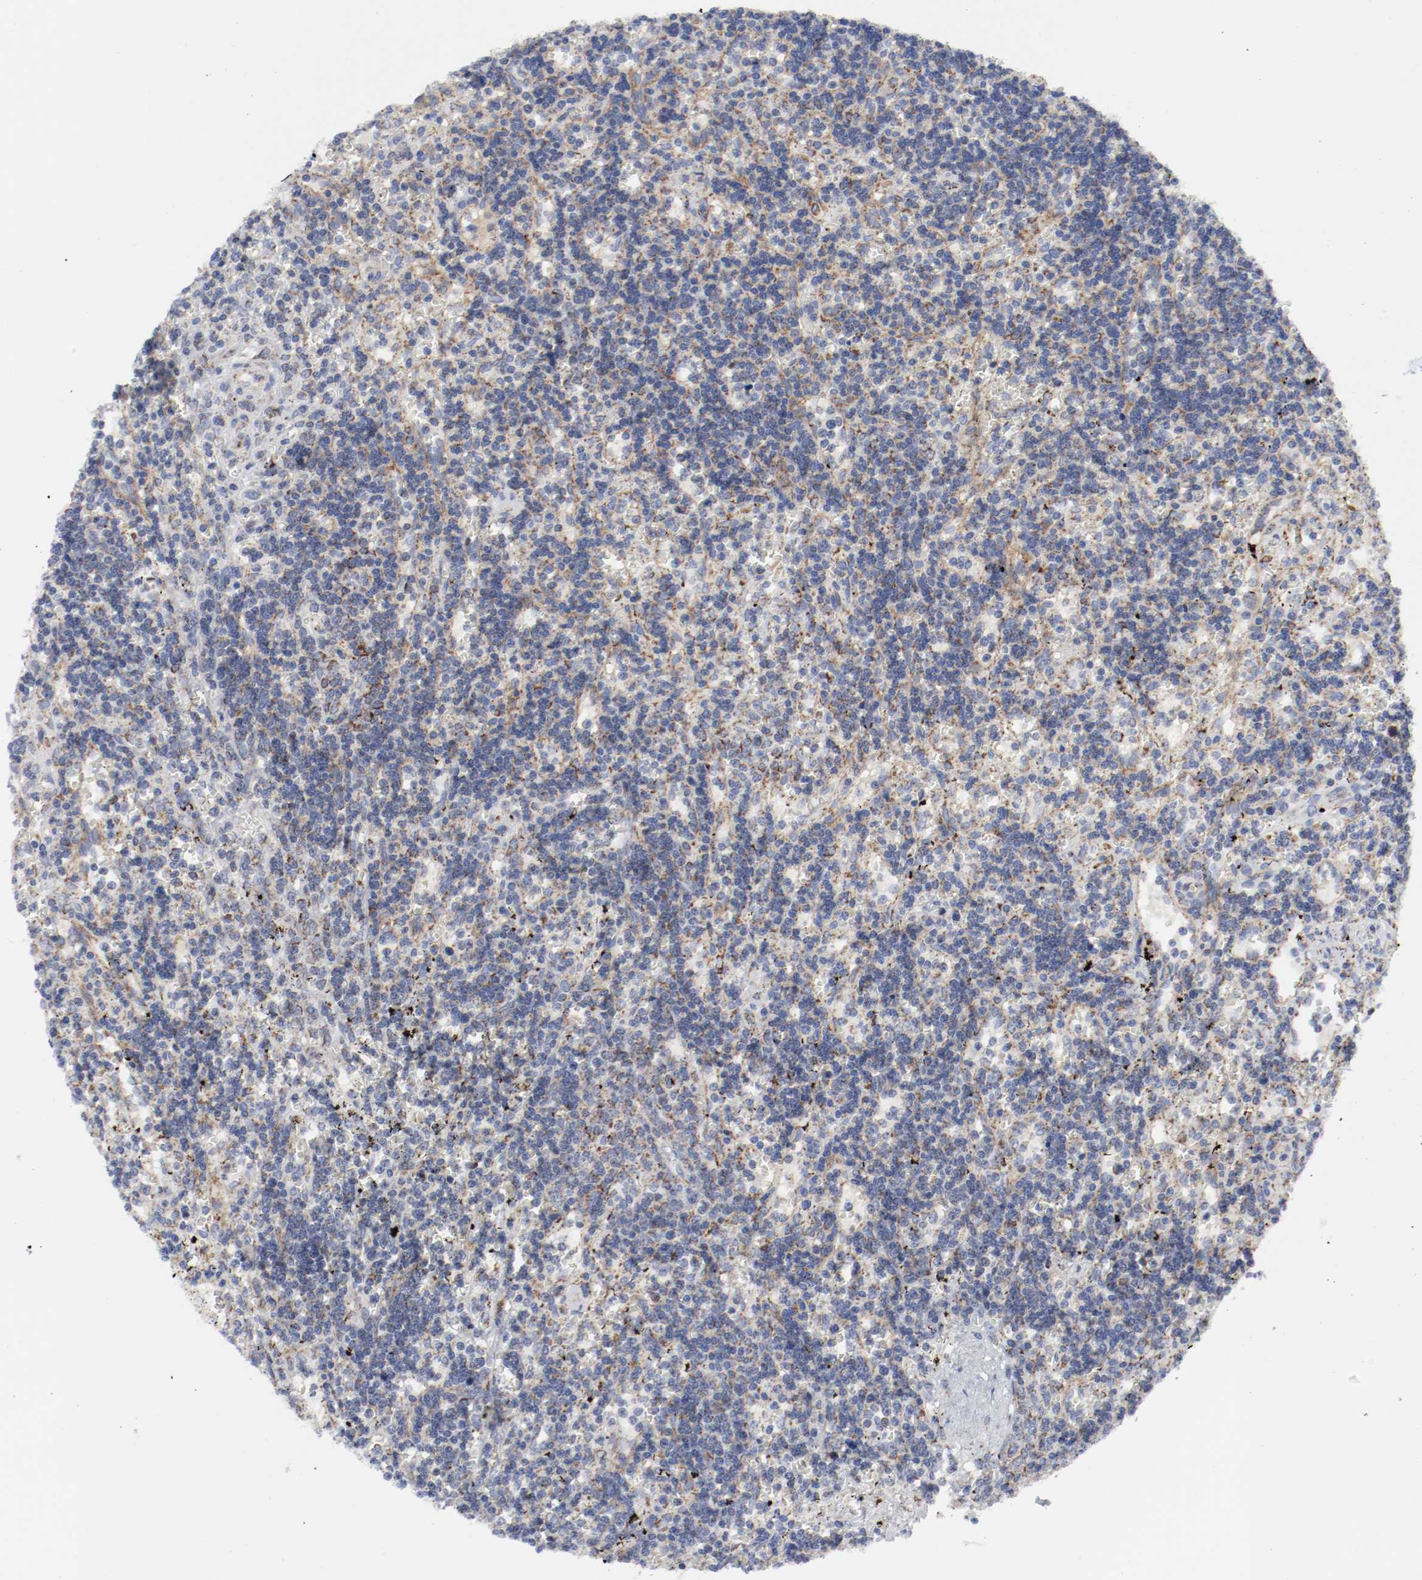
{"staining": {"intensity": "moderate", "quantity": "<25%", "location": "cytoplasmic/membranous"}, "tissue": "lymphoma", "cell_type": "Tumor cells", "image_type": "cancer", "snomed": [{"axis": "morphology", "description": "Malignant lymphoma, non-Hodgkin's type, Low grade"}, {"axis": "topography", "description": "Spleen"}], "caption": "Malignant lymphoma, non-Hodgkin's type (low-grade) stained for a protein (brown) displays moderate cytoplasmic/membranous positive staining in approximately <25% of tumor cells.", "gene": "AFG3L2", "patient": {"sex": "male", "age": 60}}